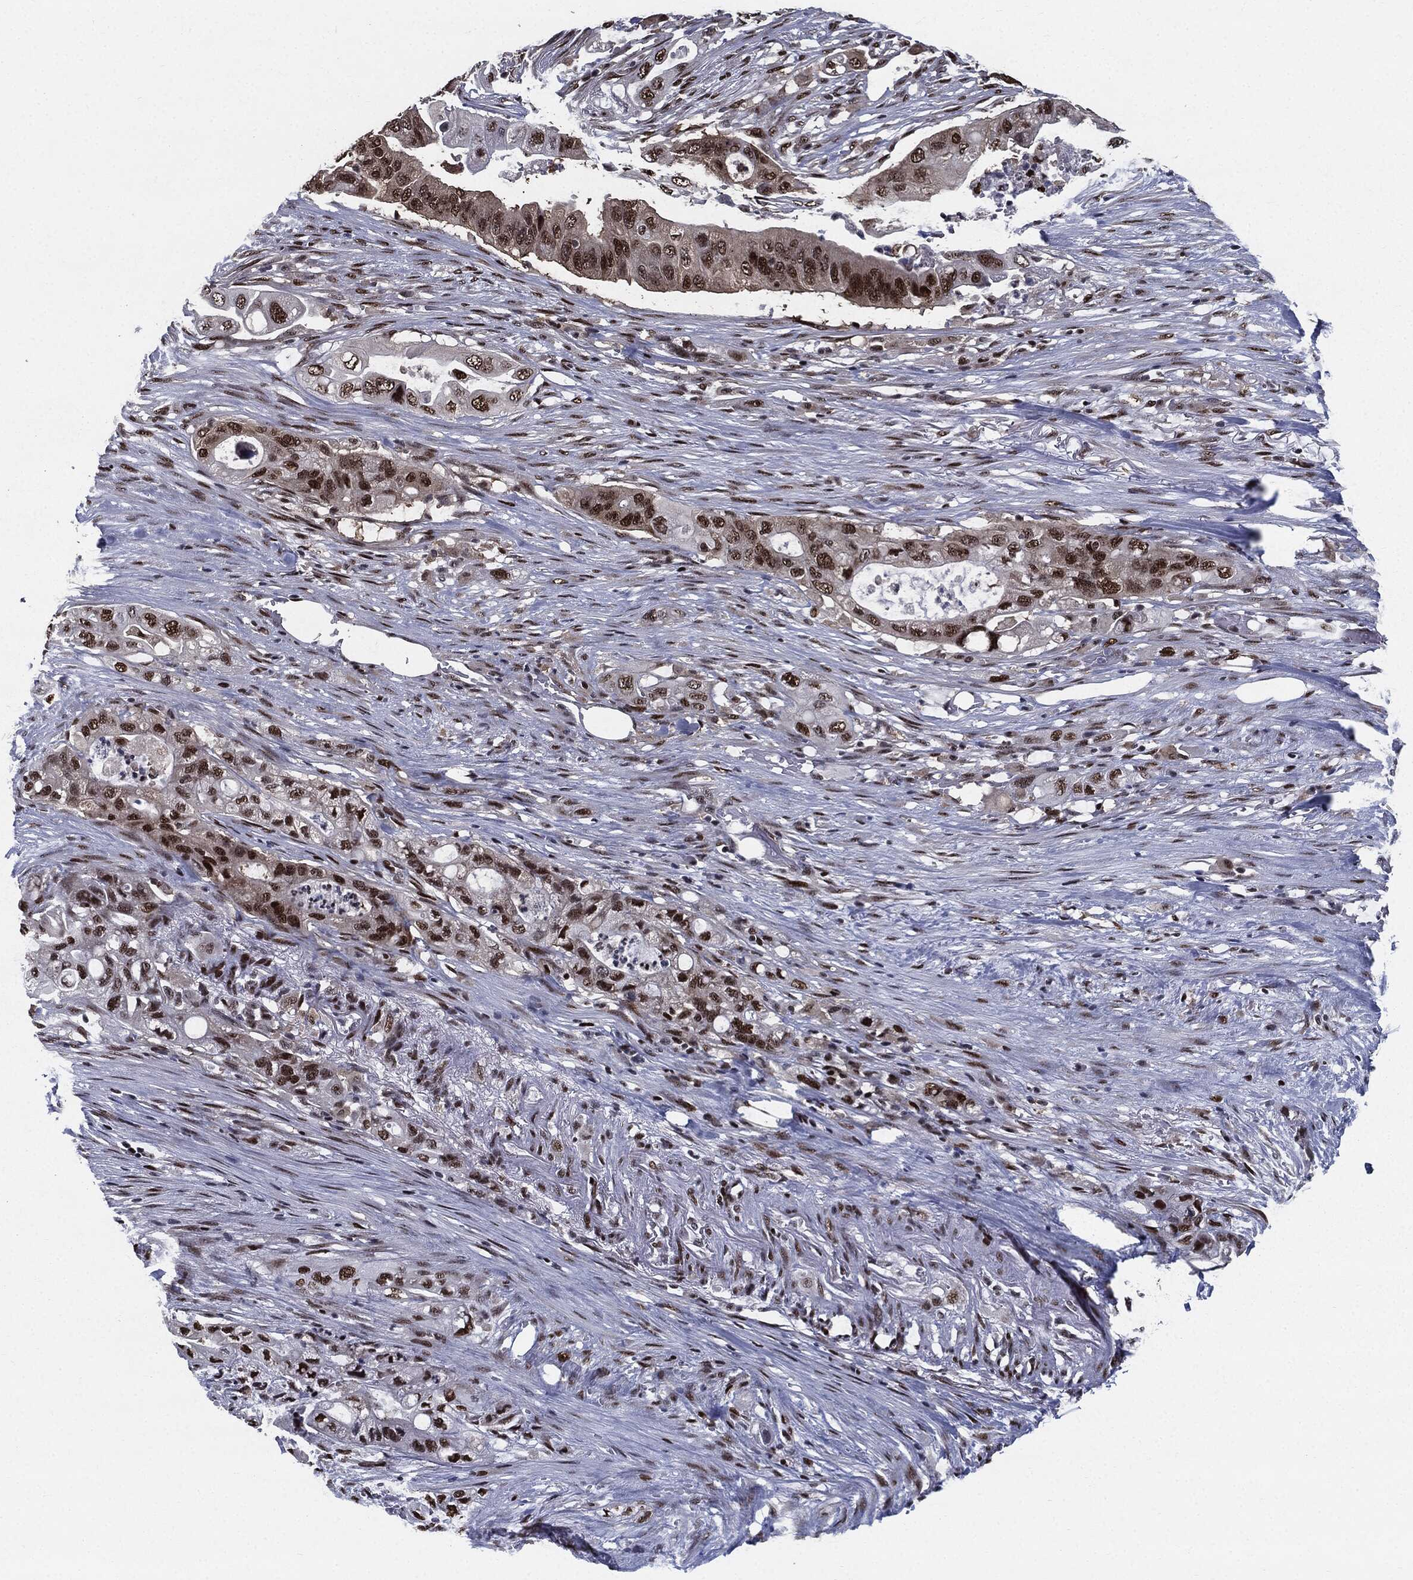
{"staining": {"intensity": "strong", "quantity": "25%-75%", "location": "nuclear"}, "tissue": "pancreatic cancer", "cell_type": "Tumor cells", "image_type": "cancer", "snomed": [{"axis": "morphology", "description": "Adenocarcinoma, NOS"}, {"axis": "topography", "description": "Pancreas"}], "caption": "The immunohistochemical stain labels strong nuclear staining in tumor cells of adenocarcinoma (pancreatic) tissue.", "gene": "JUN", "patient": {"sex": "female", "age": 72}}